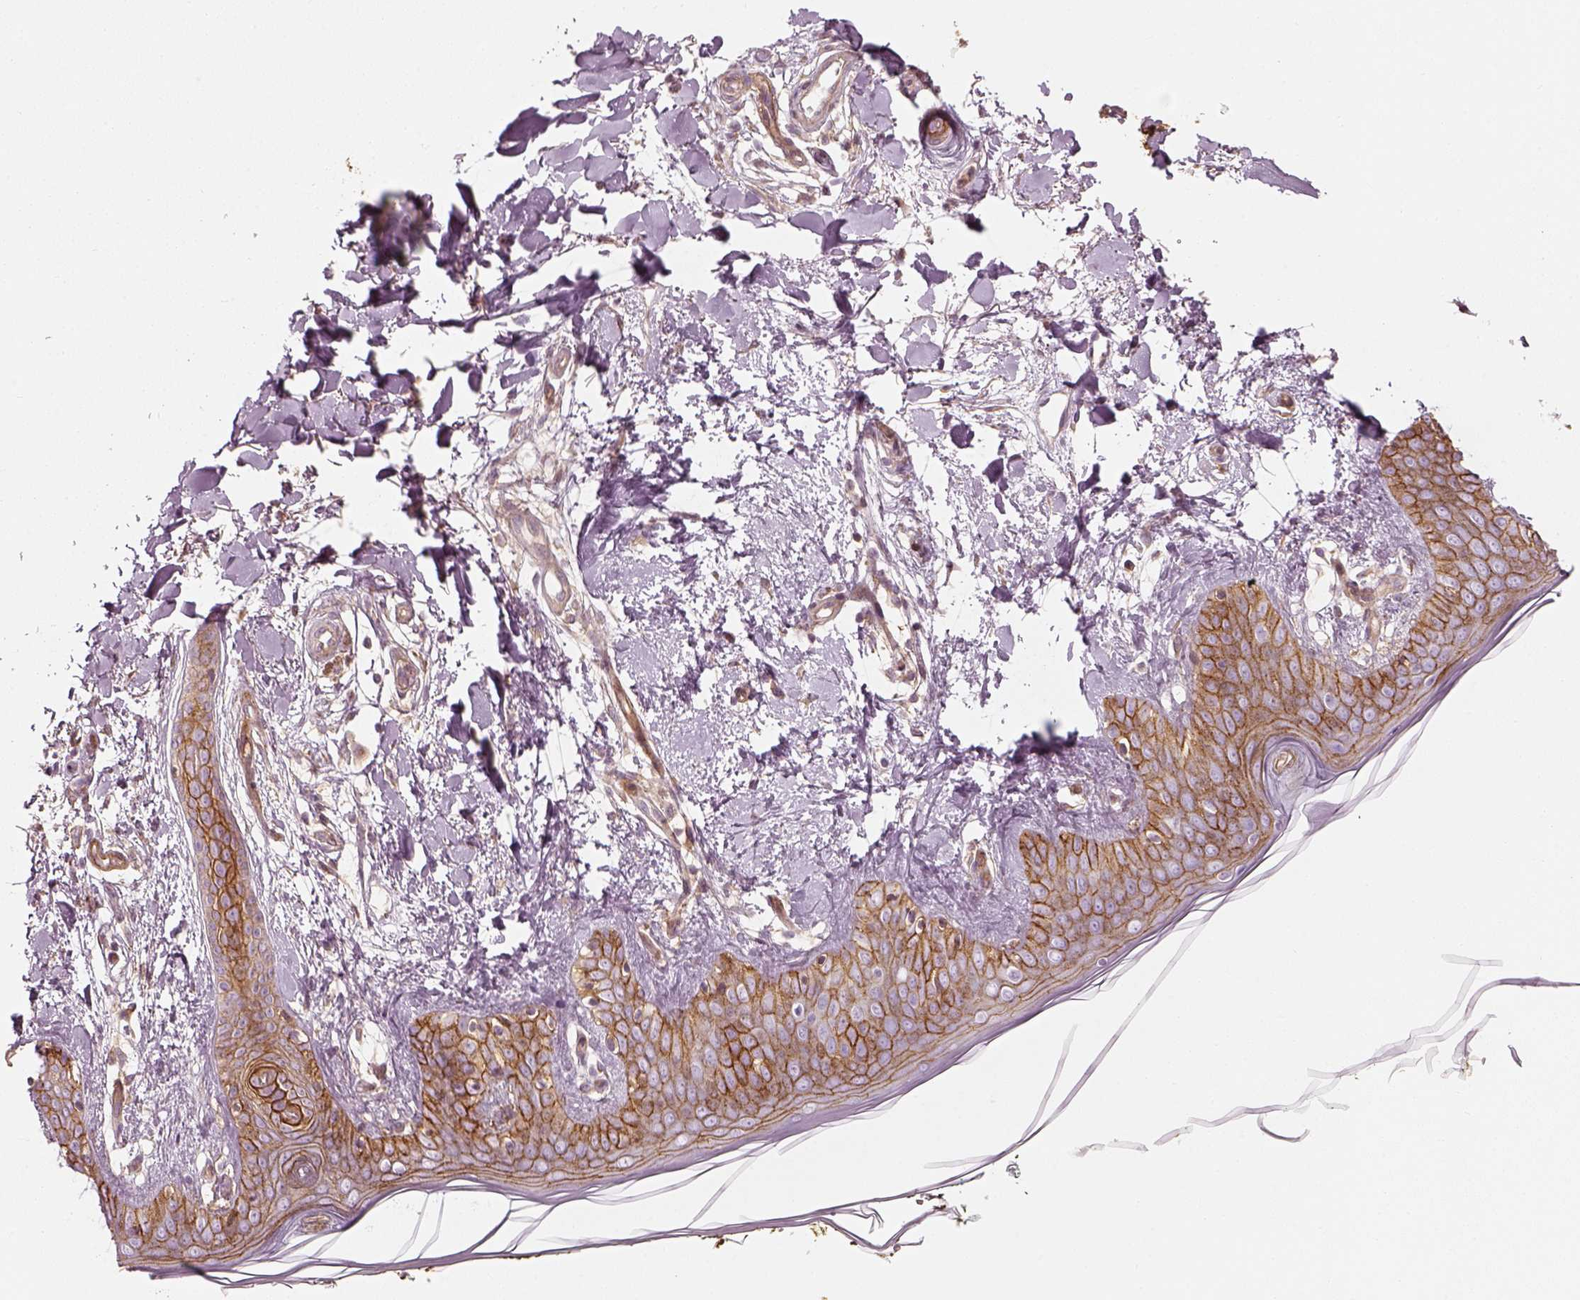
{"staining": {"intensity": "moderate", "quantity": ">75%", "location": "cytoplasmic/membranous"}, "tissue": "skin", "cell_type": "Fibroblasts", "image_type": "normal", "snomed": [{"axis": "morphology", "description": "Normal tissue, NOS"}, {"axis": "topography", "description": "Skin"}], "caption": "Immunohistochemical staining of normal skin reveals >75% levels of moderate cytoplasmic/membranous protein positivity in about >75% of fibroblasts. The protein of interest is stained brown, and the nuclei are stained in blue (DAB (3,3'-diaminobenzidine) IHC with brightfield microscopy, high magnification).", "gene": "NPTN", "patient": {"sex": "female", "age": 34}}